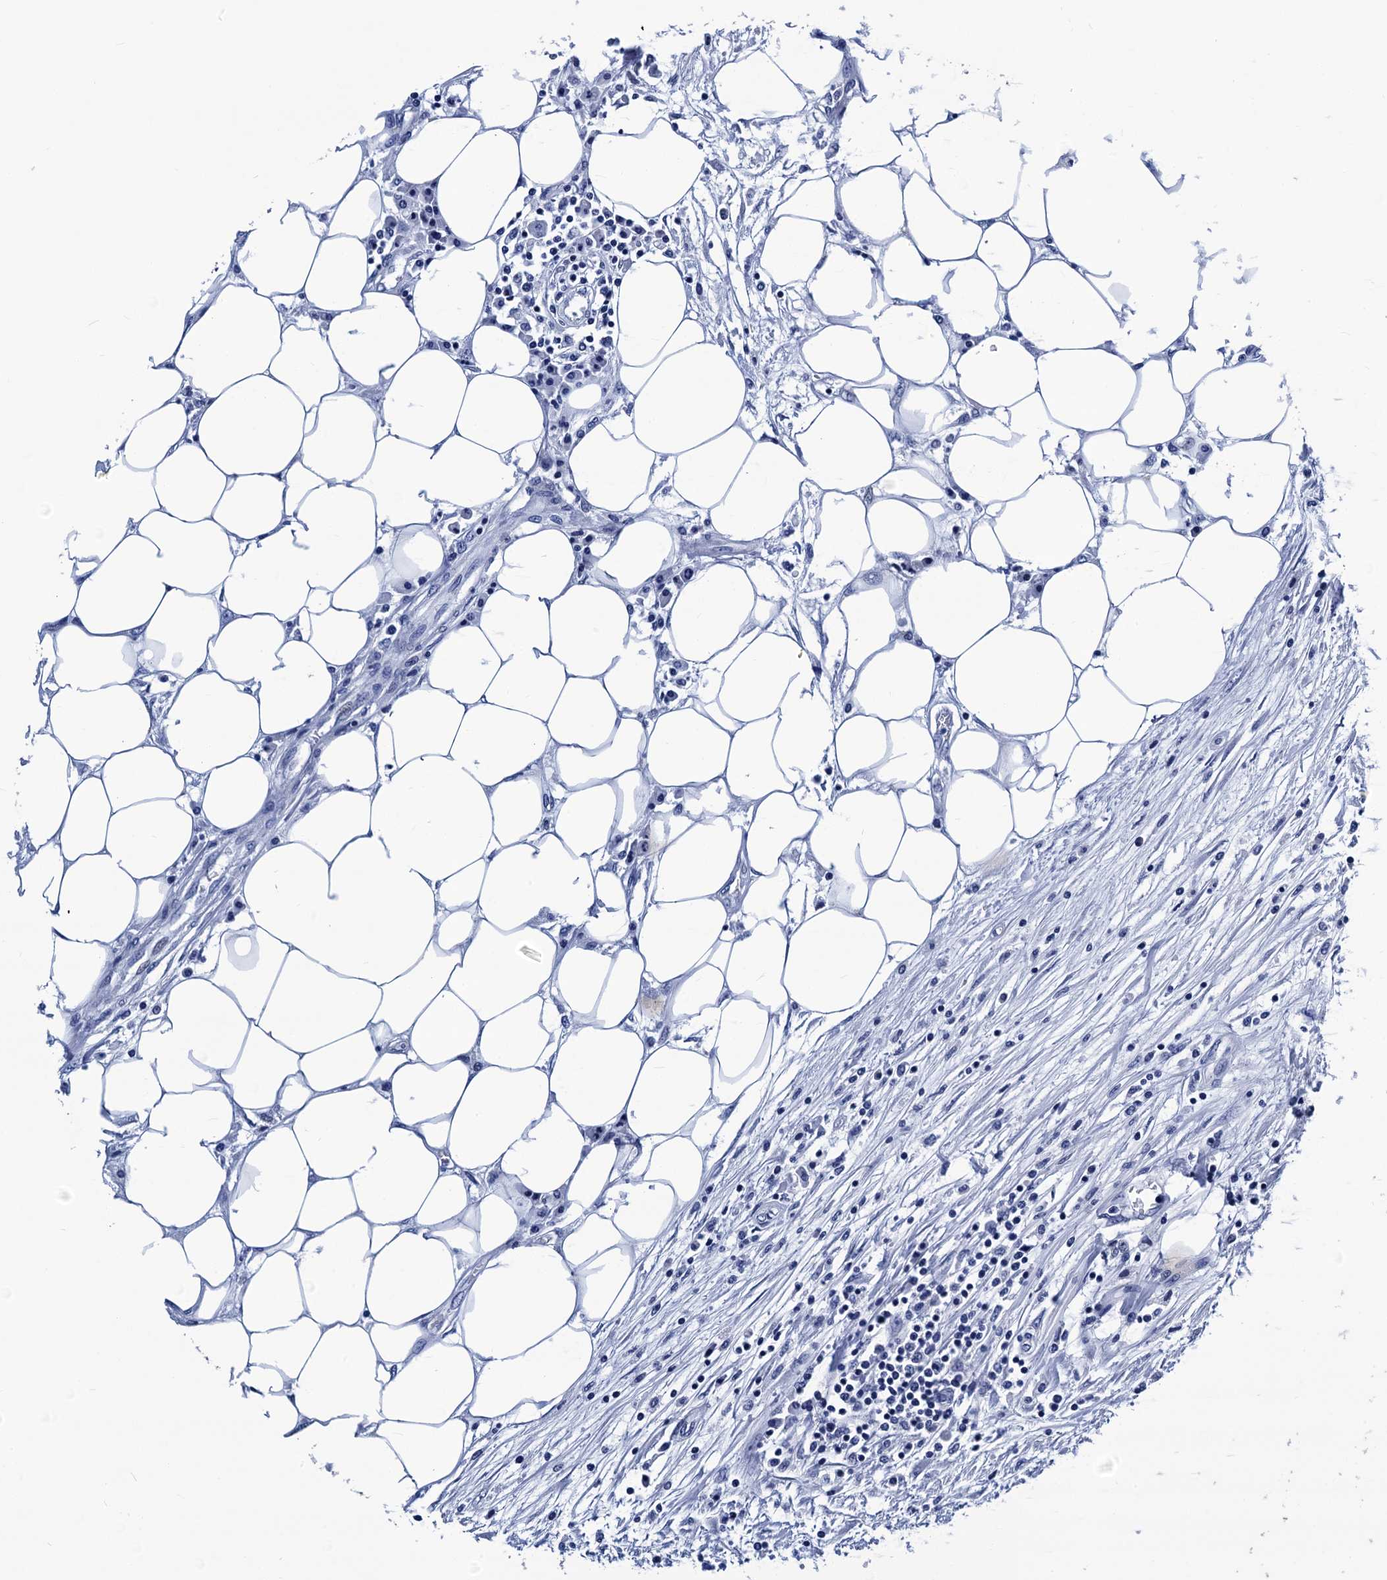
{"staining": {"intensity": "negative", "quantity": "none", "location": "none"}, "tissue": "colorectal cancer", "cell_type": "Tumor cells", "image_type": "cancer", "snomed": [{"axis": "morphology", "description": "Adenocarcinoma, NOS"}, {"axis": "topography", "description": "Colon"}], "caption": "Immunohistochemical staining of human colorectal adenocarcinoma shows no significant staining in tumor cells. The staining was performed using DAB (3,3'-diaminobenzidine) to visualize the protein expression in brown, while the nuclei were stained in blue with hematoxylin (Magnification: 20x).", "gene": "LRRC30", "patient": {"sex": "male", "age": 71}}